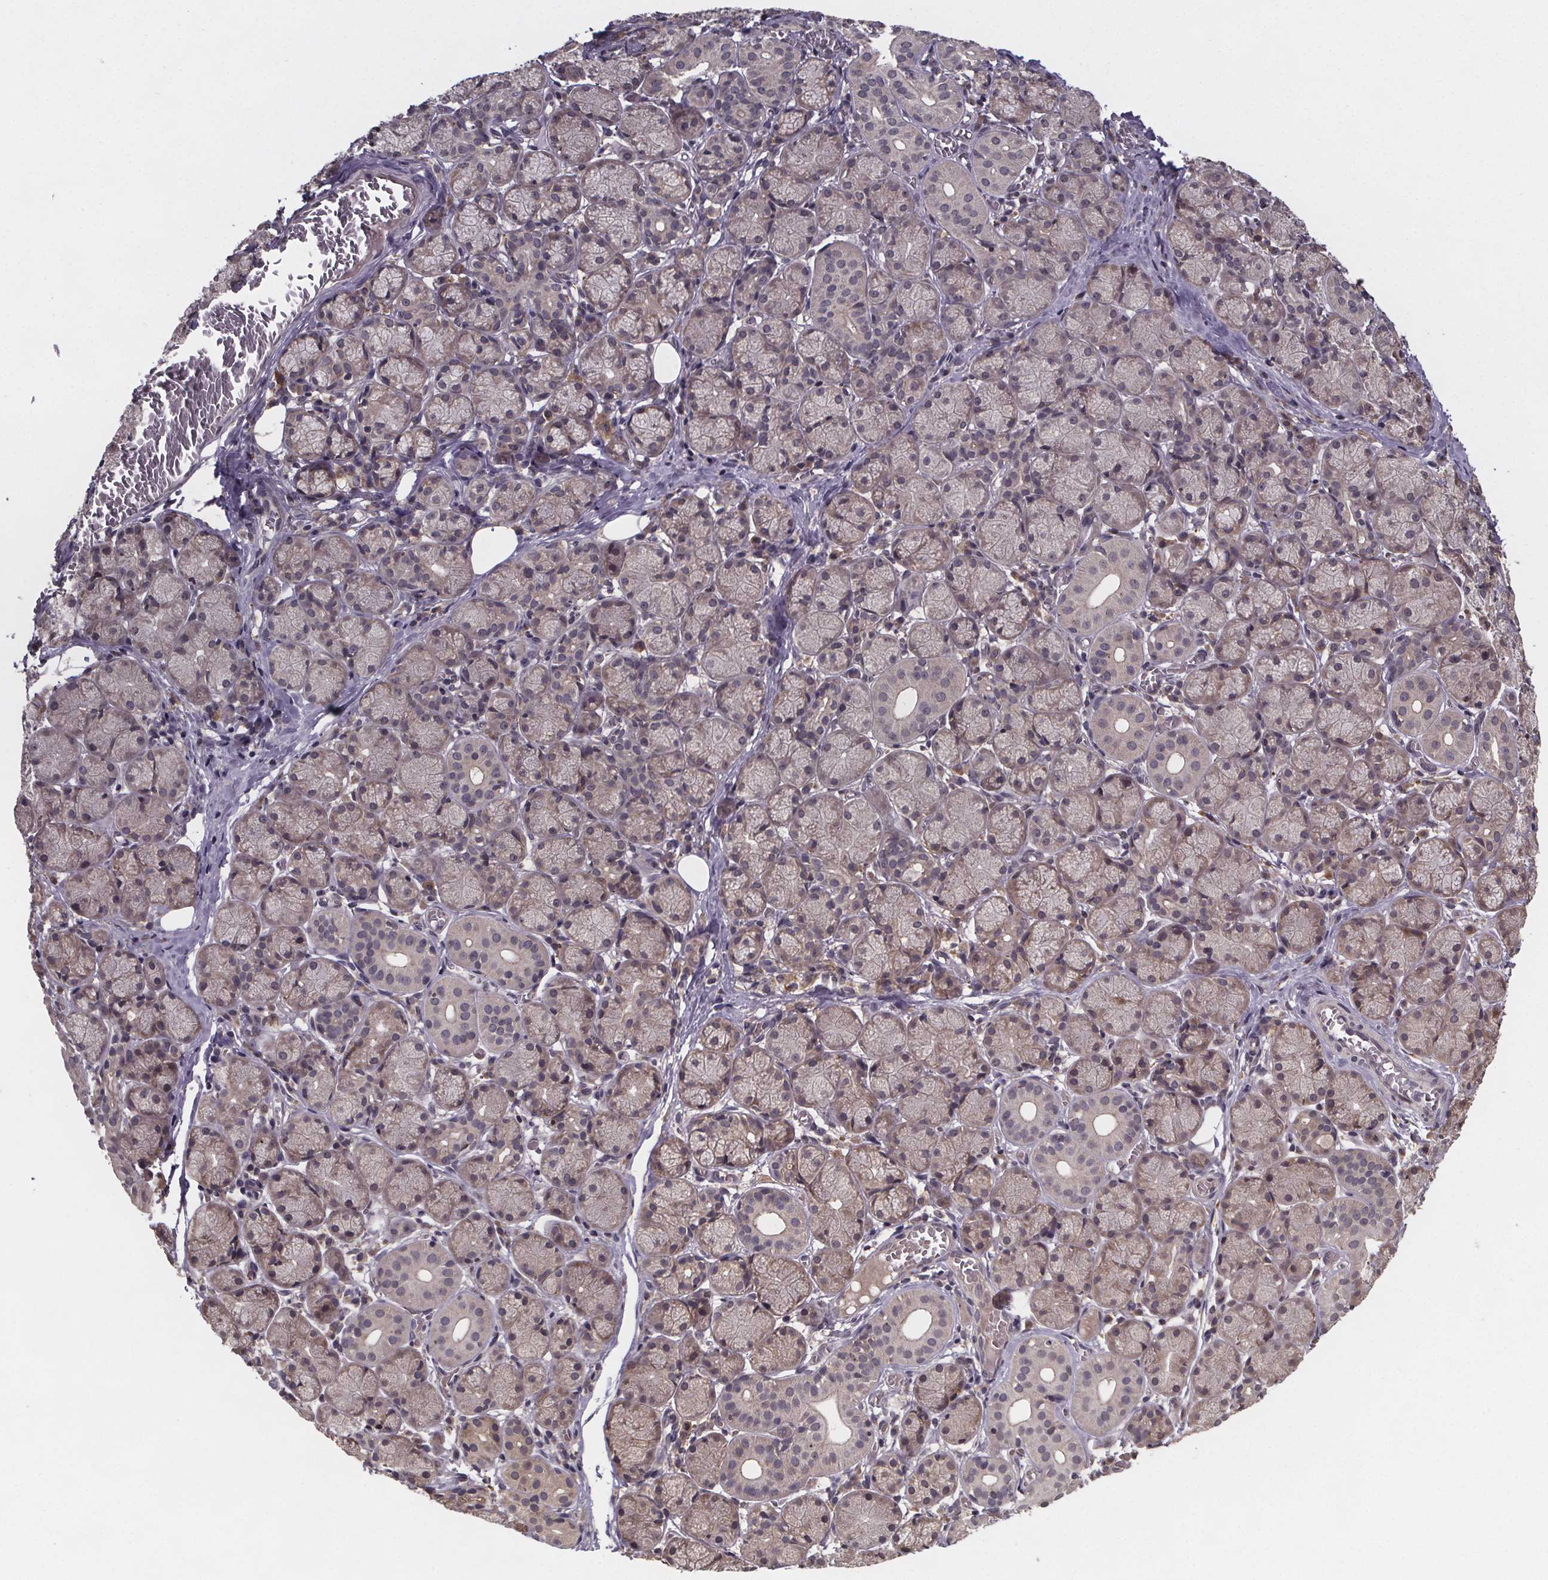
{"staining": {"intensity": "weak", "quantity": "25%-75%", "location": "cytoplasmic/membranous"}, "tissue": "salivary gland", "cell_type": "Glandular cells", "image_type": "normal", "snomed": [{"axis": "morphology", "description": "Normal tissue, NOS"}, {"axis": "topography", "description": "Salivary gland"}, {"axis": "topography", "description": "Peripheral nerve tissue"}], "caption": "Immunohistochemical staining of normal human salivary gland reveals low levels of weak cytoplasmic/membranous staining in approximately 25%-75% of glandular cells.", "gene": "SAT1", "patient": {"sex": "female", "age": 24}}